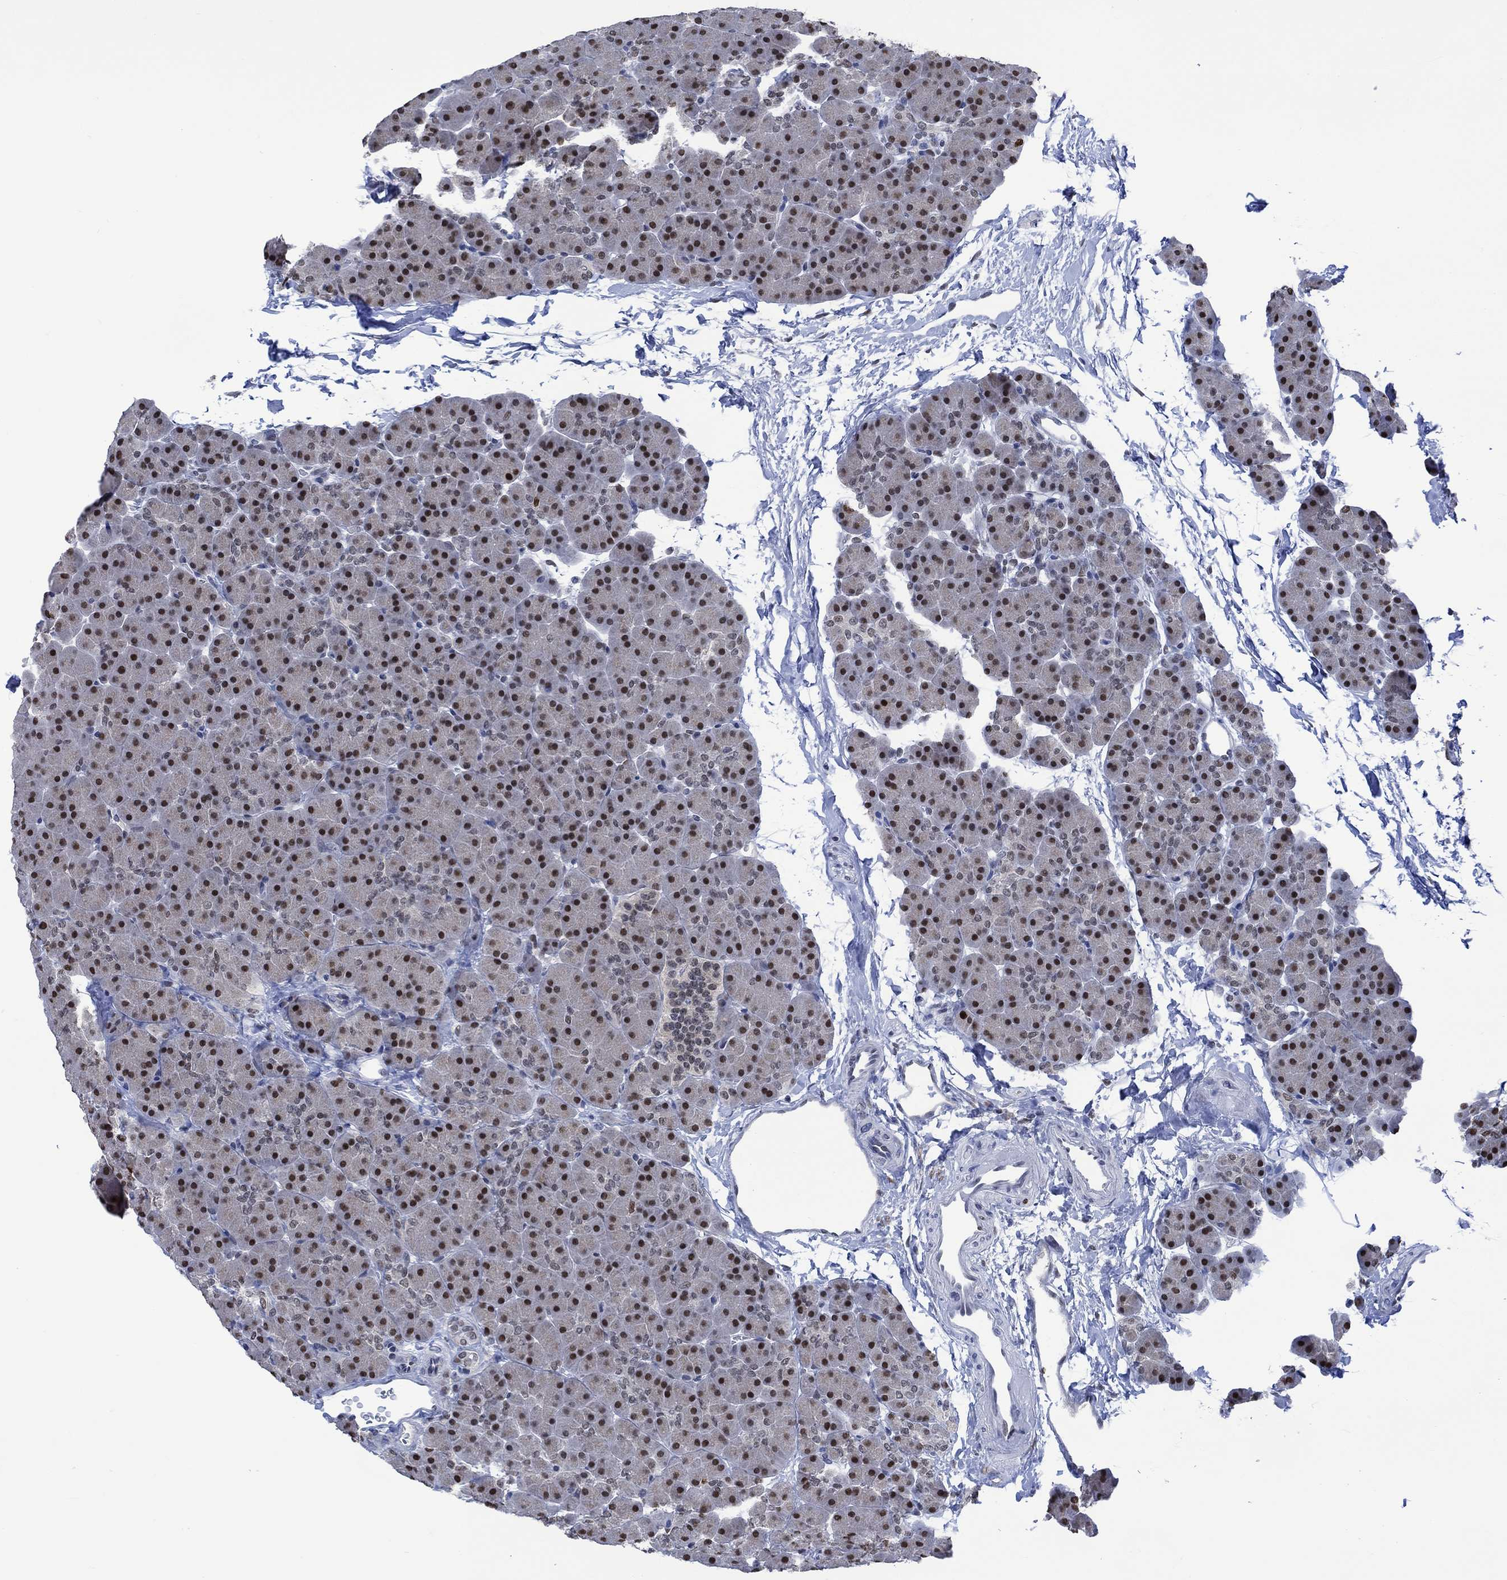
{"staining": {"intensity": "strong", "quantity": "25%-75%", "location": "nuclear"}, "tissue": "pancreas", "cell_type": "Exocrine glandular cells", "image_type": "normal", "snomed": [{"axis": "morphology", "description": "Normal tissue, NOS"}, {"axis": "topography", "description": "Pancreas"}], "caption": "IHC micrograph of normal human pancreas stained for a protein (brown), which reveals high levels of strong nuclear positivity in approximately 25%-75% of exocrine glandular cells.", "gene": "RAD54L2", "patient": {"sex": "female", "age": 44}}